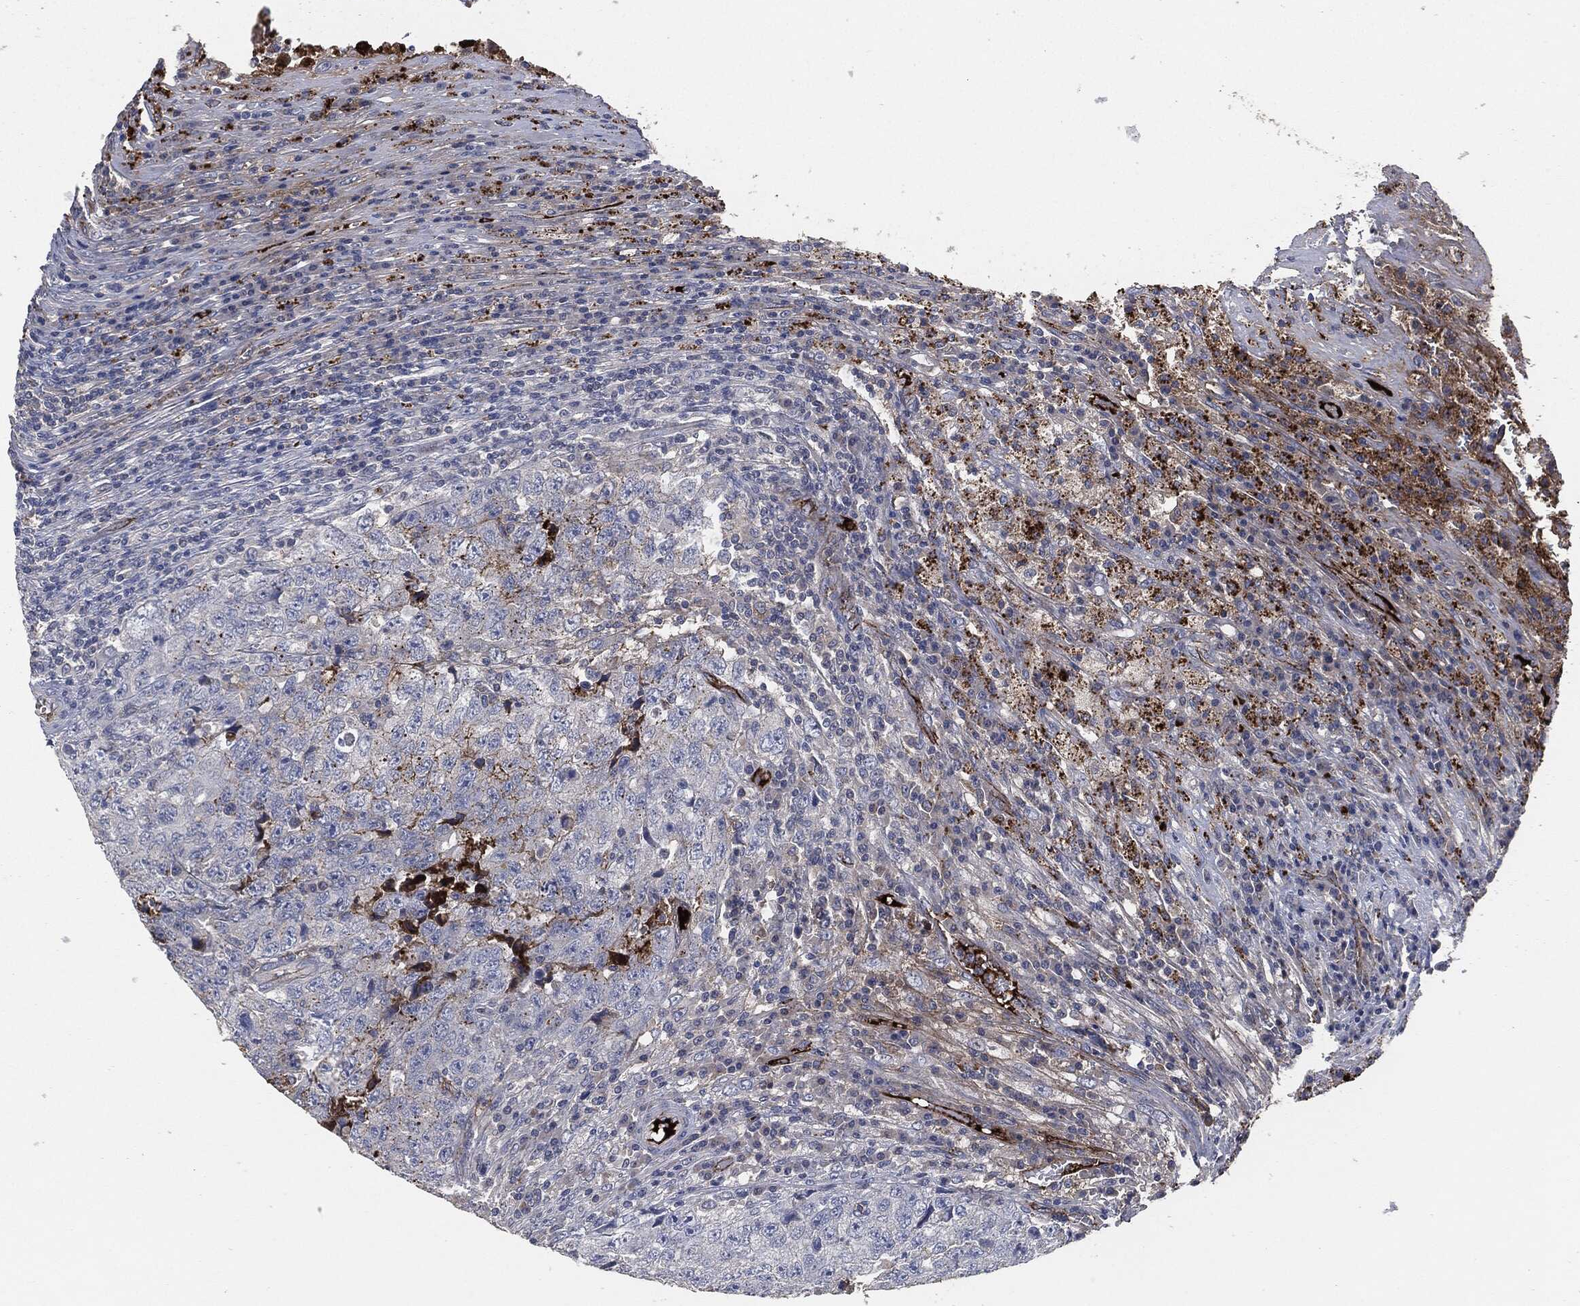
{"staining": {"intensity": "negative", "quantity": "none", "location": "none"}, "tissue": "testis cancer", "cell_type": "Tumor cells", "image_type": "cancer", "snomed": [{"axis": "morphology", "description": "Necrosis, NOS"}, {"axis": "morphology", "description": "Carcinoma, Embryonal, NOS"}, {"axis": "topography", "description": "Testis"}], "caption": "This photomicrograph is of testis cancer stained with immunohistochemistry (IHC) to label a protein in brown with the nuclei are counter-stained blue. There is no positivity in tumor cells.", "gene": "APOB", "patient": {"sex": "male", "age": 19}}